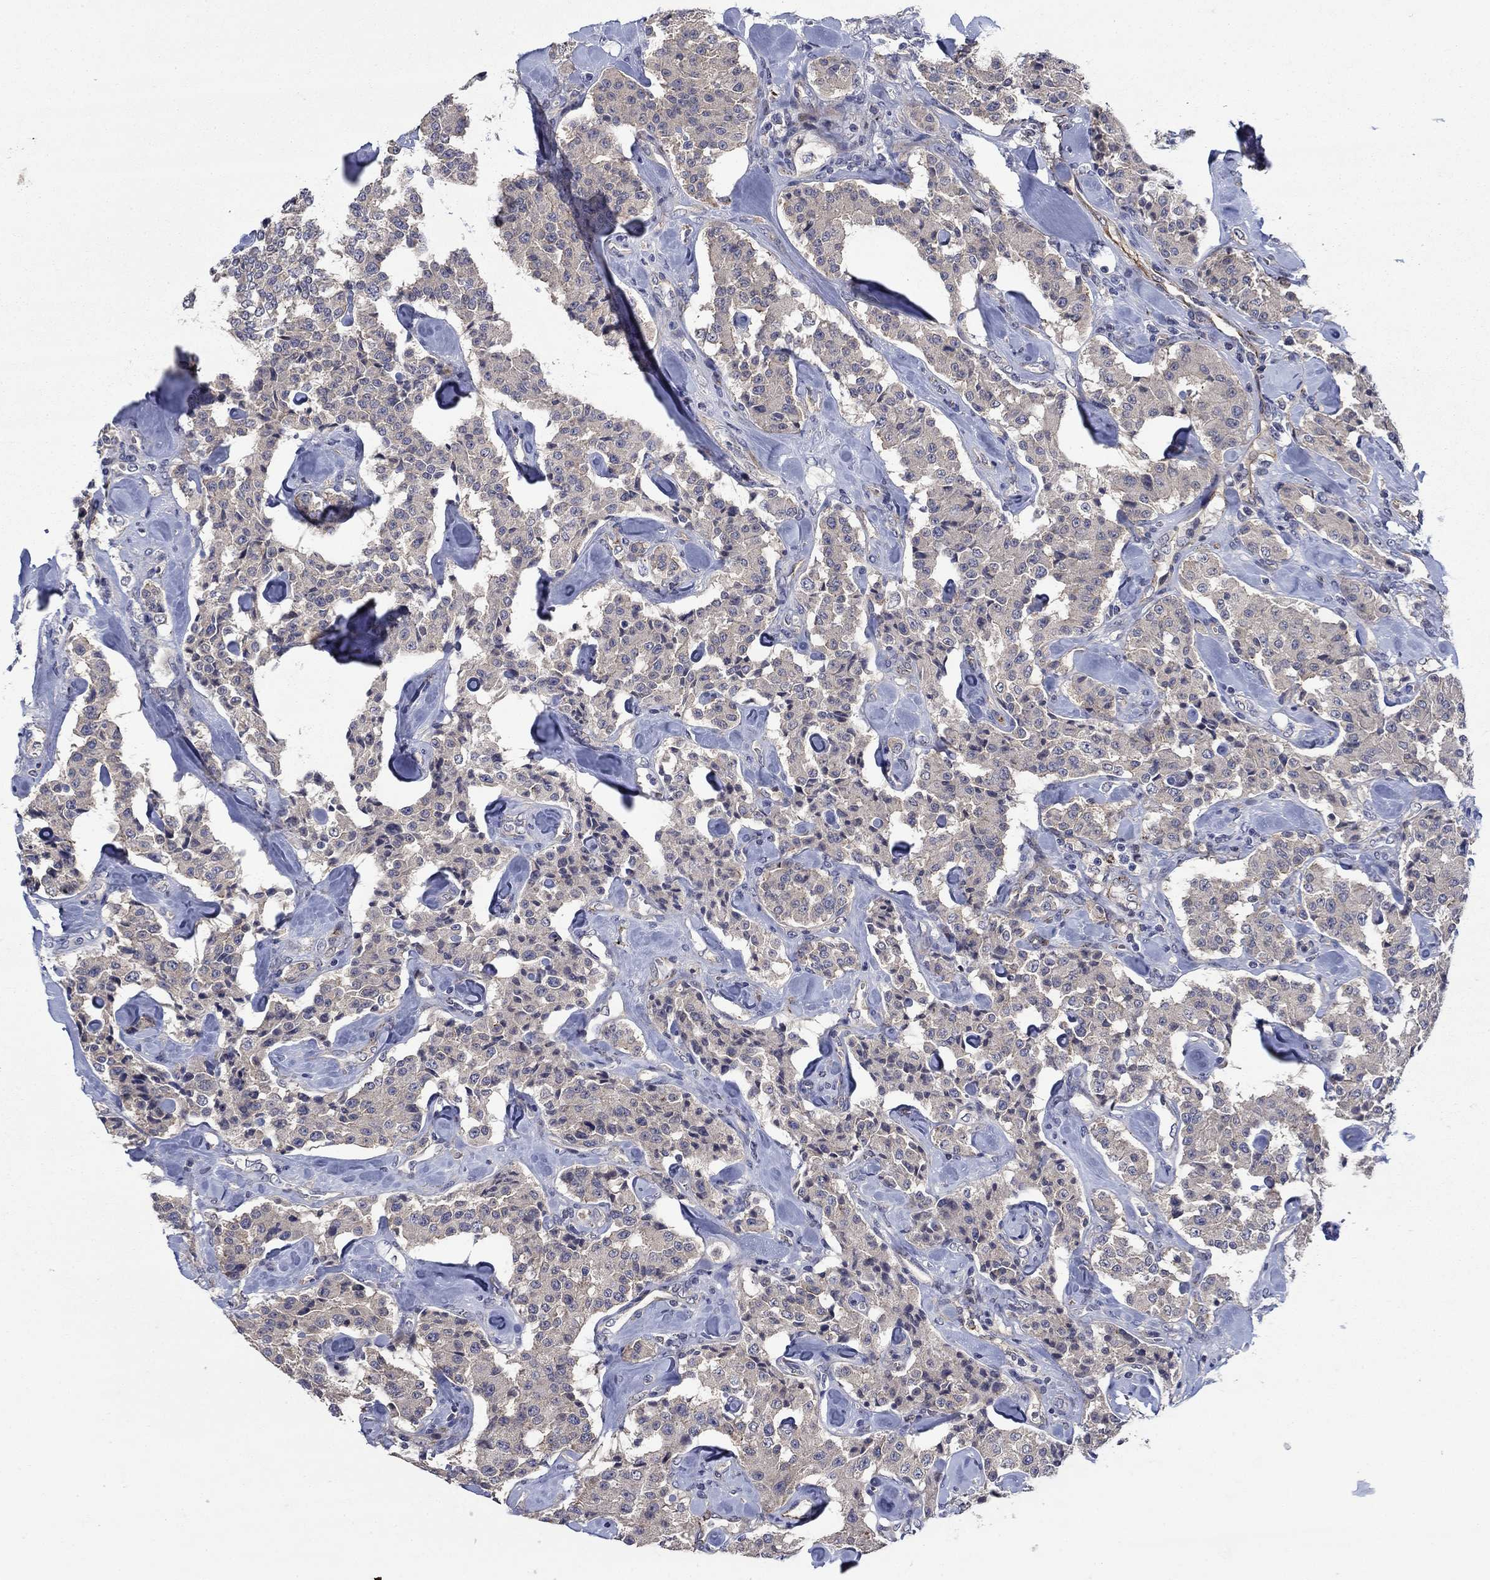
{"staining": {"intensity": "negative", "quantity": "none", "location": "none"}, "tissue": "carcinoid", "cell_type": "Tumor cells", "image_type": "cancer", "snomed": [{"axis": "morphology", "description": "Carcinoid, malignant, NOS"}, {"axis": "topography", "description": "Pancreas"}], "caption": "Immunohistochemistry (IHC) of human carcinoid (malignant) shows no expression in tumor cells. The staining was performed using DAB (3,3'-diaminobenzidine) to visualize the protein expression in brown, while the nuclei were stained in blue with hematoxylin (Magnification: 20x).", "gene": "SLC7A1", "patient": {"sex": "male", "age": 41}}